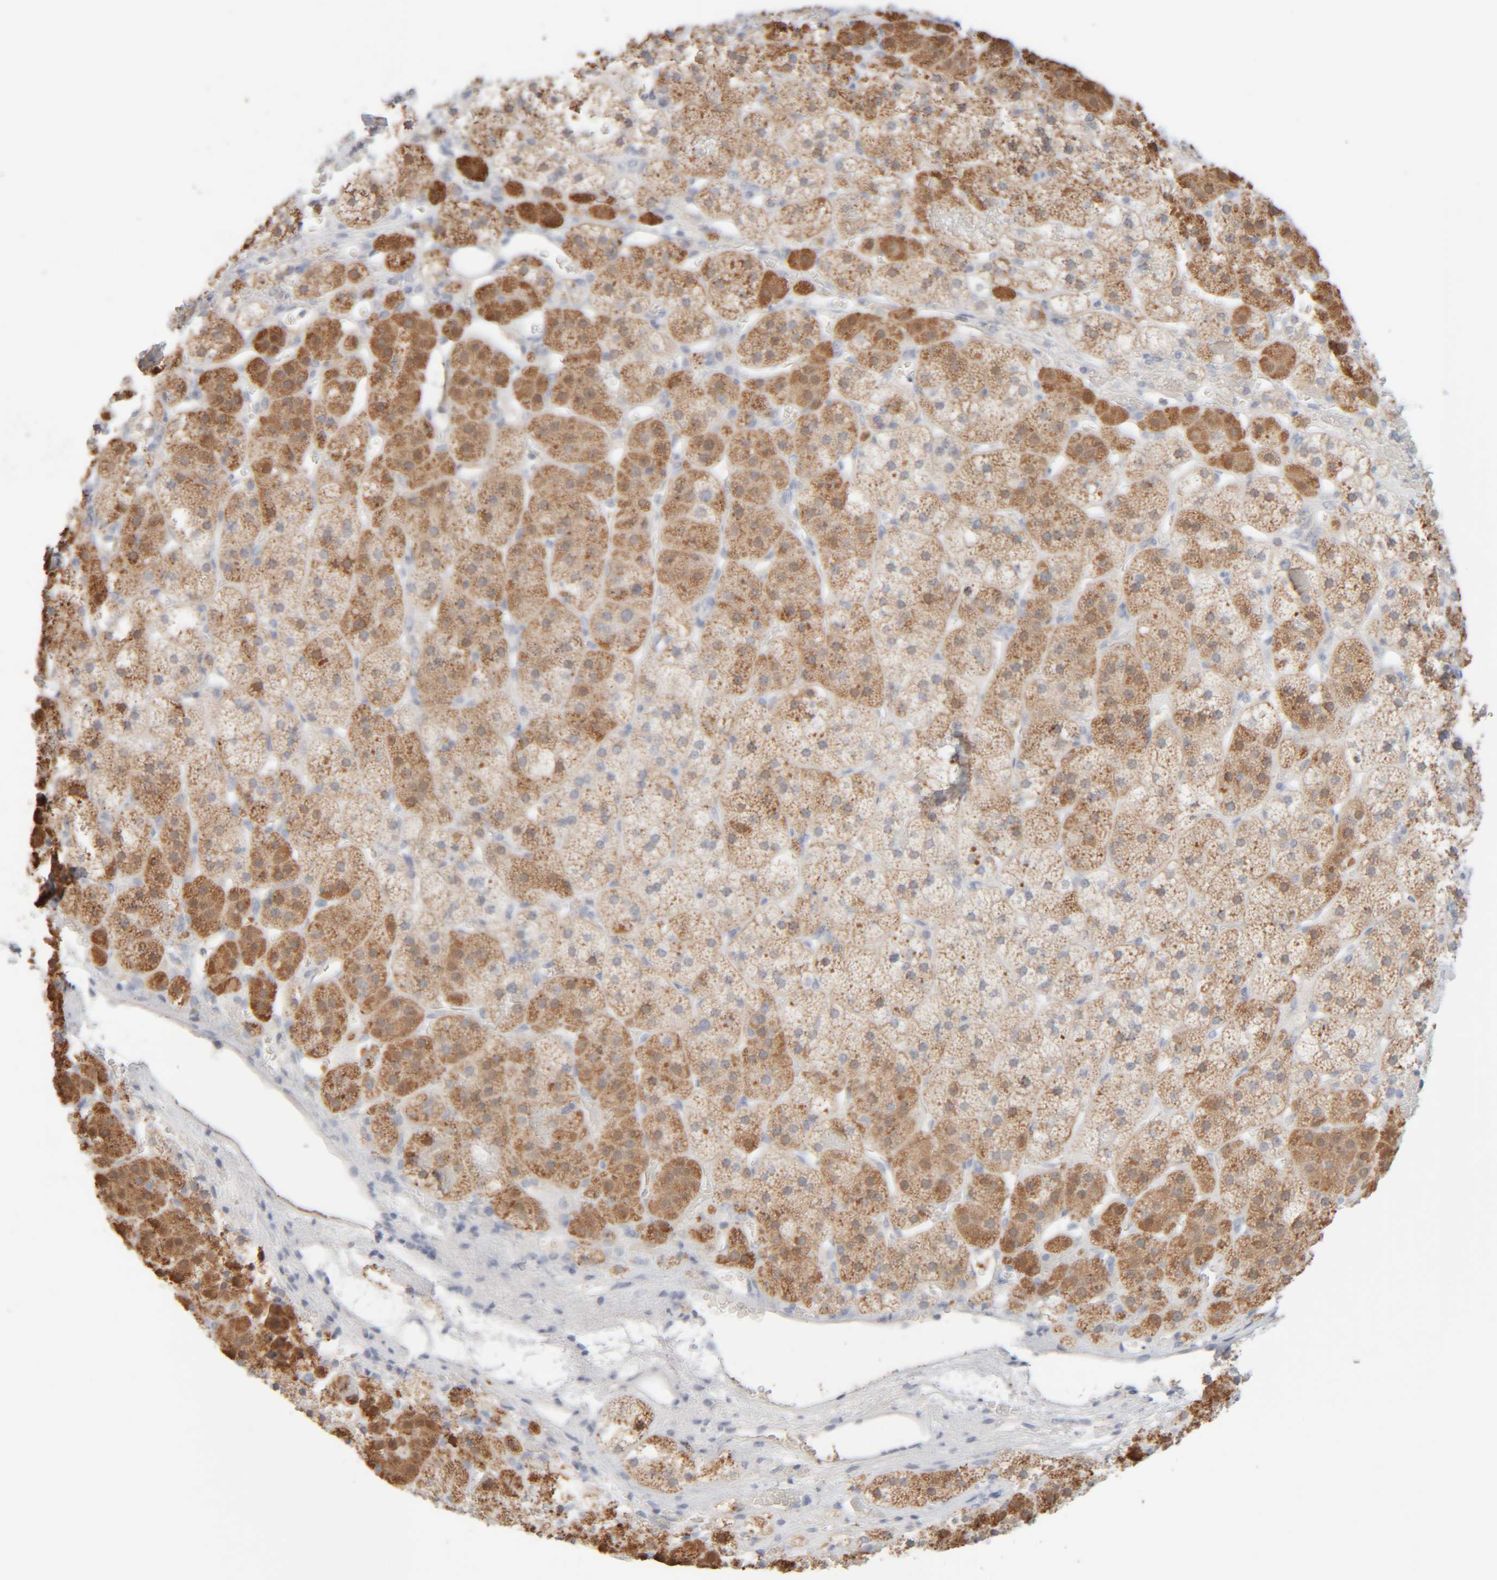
{"staining": {"intensity": "moderate", "quantity": "25%-75%", "location": "cytoplasmic/membranous"}, "tissue": "adrenal gland", "cell_type": "Glandular cells", "image_type": "normal", "snomed": [{"axis": "morphology", "description": "Normal tissue, NOS"}, {"axis": "topography", "description": "Adrenal gland"}], "caption": "Immunohistochemical staining of normal human adrenal gland exhibits 25%-75% levels of moderate cytoplasmic/membranous protein expression in approximately 25%-75% of glandular cells.", "gene": "RIDA", "patient": {"sex": "female", "age": 44}}